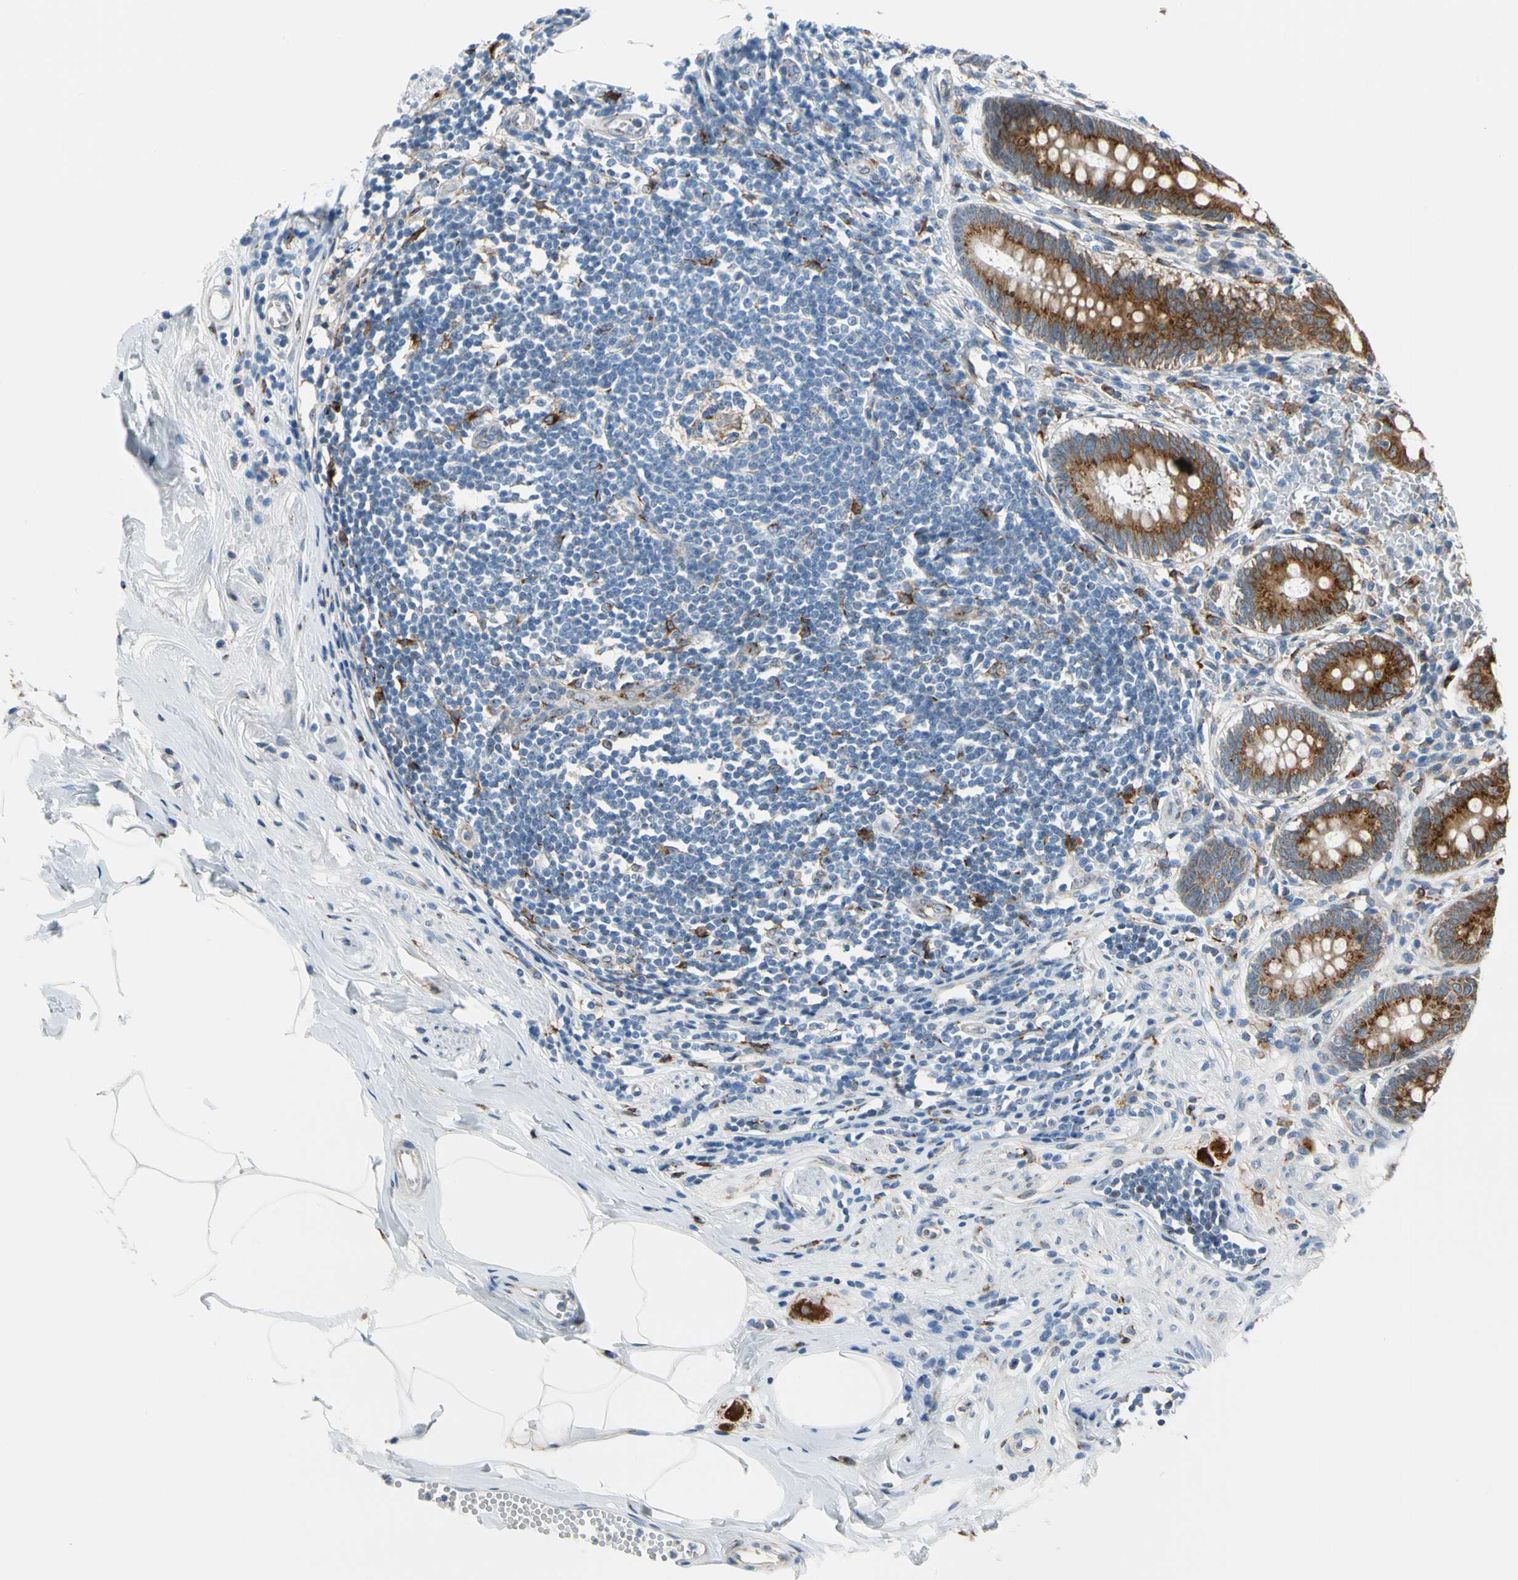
{"staining": {"intensity": "strong", "quantity": ">75%", "location": "cytoplasmic/membranous"}, "tissue": "appendix", "cell_type": "Glandular cells", "image_type": "normal", "snomed": [{"axis": "morphology", "description": "Normal tissue, NOS"}, {"axis": "topography", "description": "Appendix"}], "caption": "DAB immunohistochemical staining of unremarkable human appendix demonstrates strong cytoplasmic/membranous protein positivity in about >75% of glandular cells.", "gene": "NUCB1", "patient": {"sex": "female", "age": 50}}